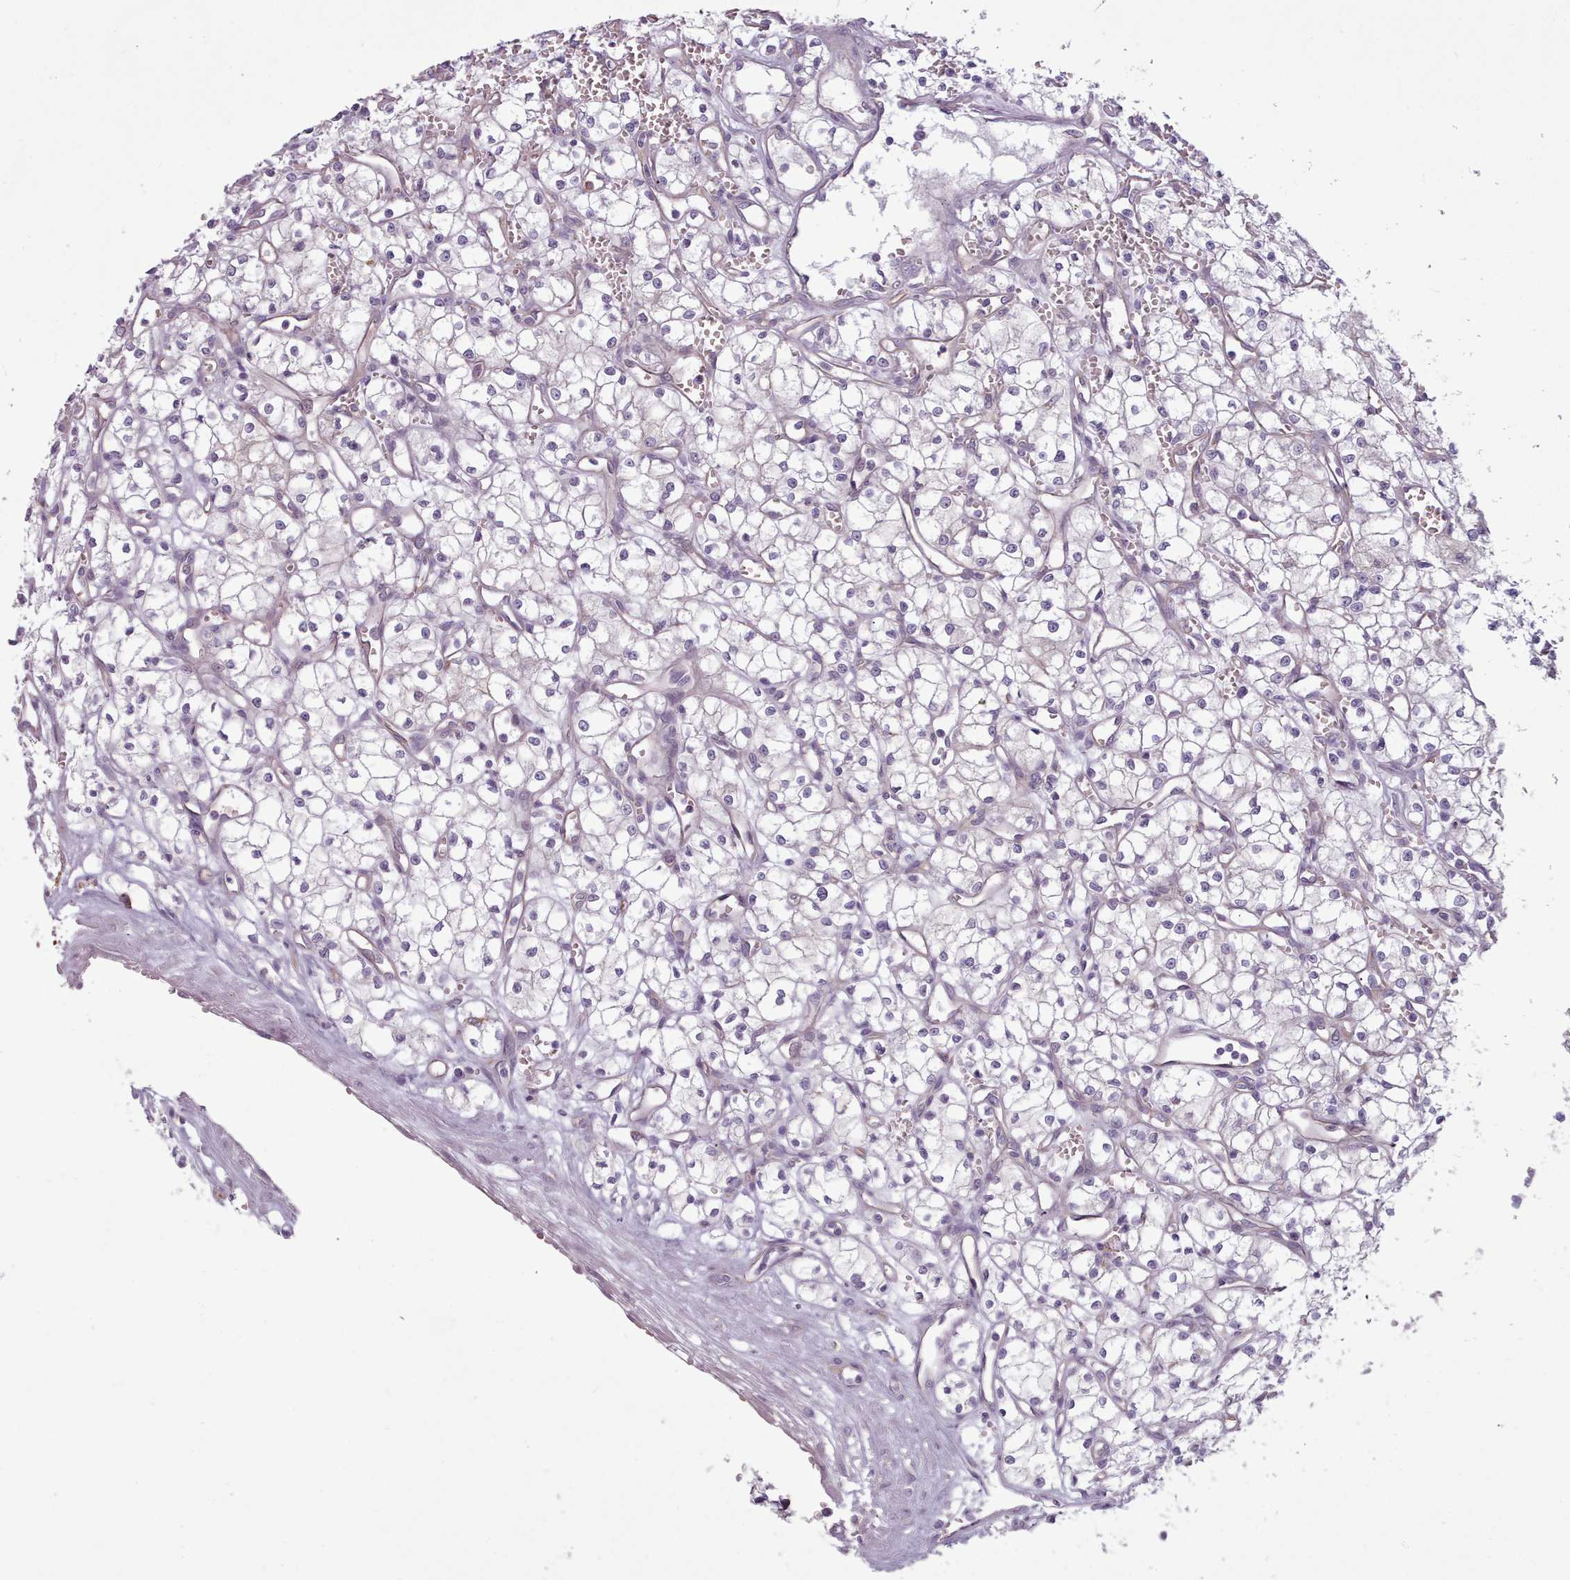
{"staining": {"intensity": "negative", "quantity": "none", "location": "none"}, "tissue": "renal cancer", "cell_type": "Tumor cells", "image_type": "cancer", "snomed": [{"axis": "morphology", "description": "Adenocarcinoma, NOS"}, {"axis": "topography", "description": "Kidney"}], "caption": "Micrograph shows no protein positivity in tumor cells of adenocarcinoma (renal) tissue. (DAB IHC visualized using brightfield microscopy, high magnification).", "gene": "PLD4", "patient": {"sex": "male", "age": 59}}